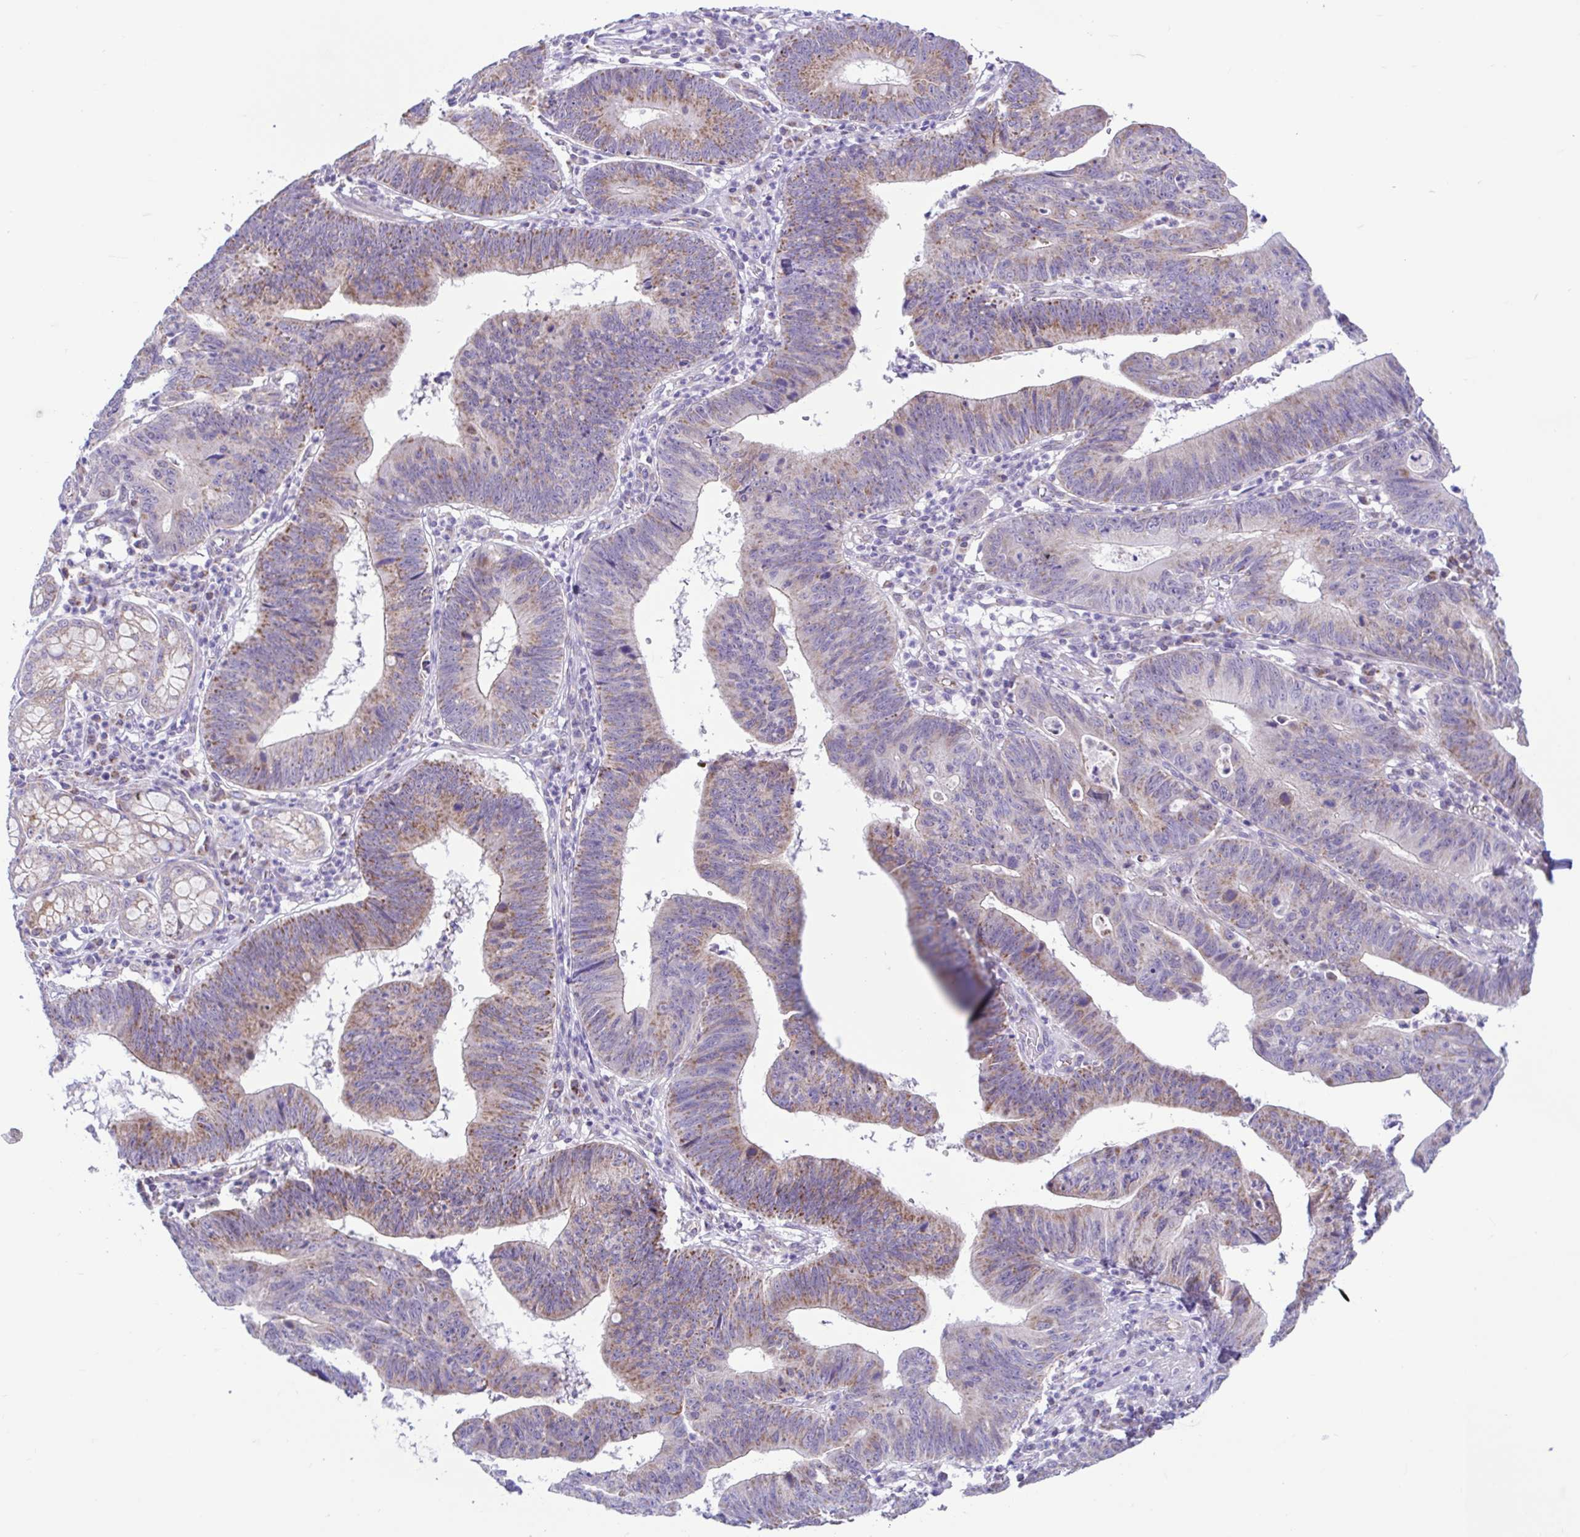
{"staining": {"intensity": "moderate", "quantity": ">75%", "location": "cytoplasmic/membranous"}, "tissue": "stomach cancer", "cell_type": "Tumor cells", "image_type": "cancer", "snomed": [{"axis": "morphology", "description": "Adenocarcinoma, NOS"}, {"axis": "topography", "description": "Stomach"}], "caption": "Protein expression analysis of human stomach cancer reveals moderate cytoplasmic/membranous expression in about >75% of tumor cells.", "gene": "NDUFS2", "patient": {"sex": "male", "age": 59}}